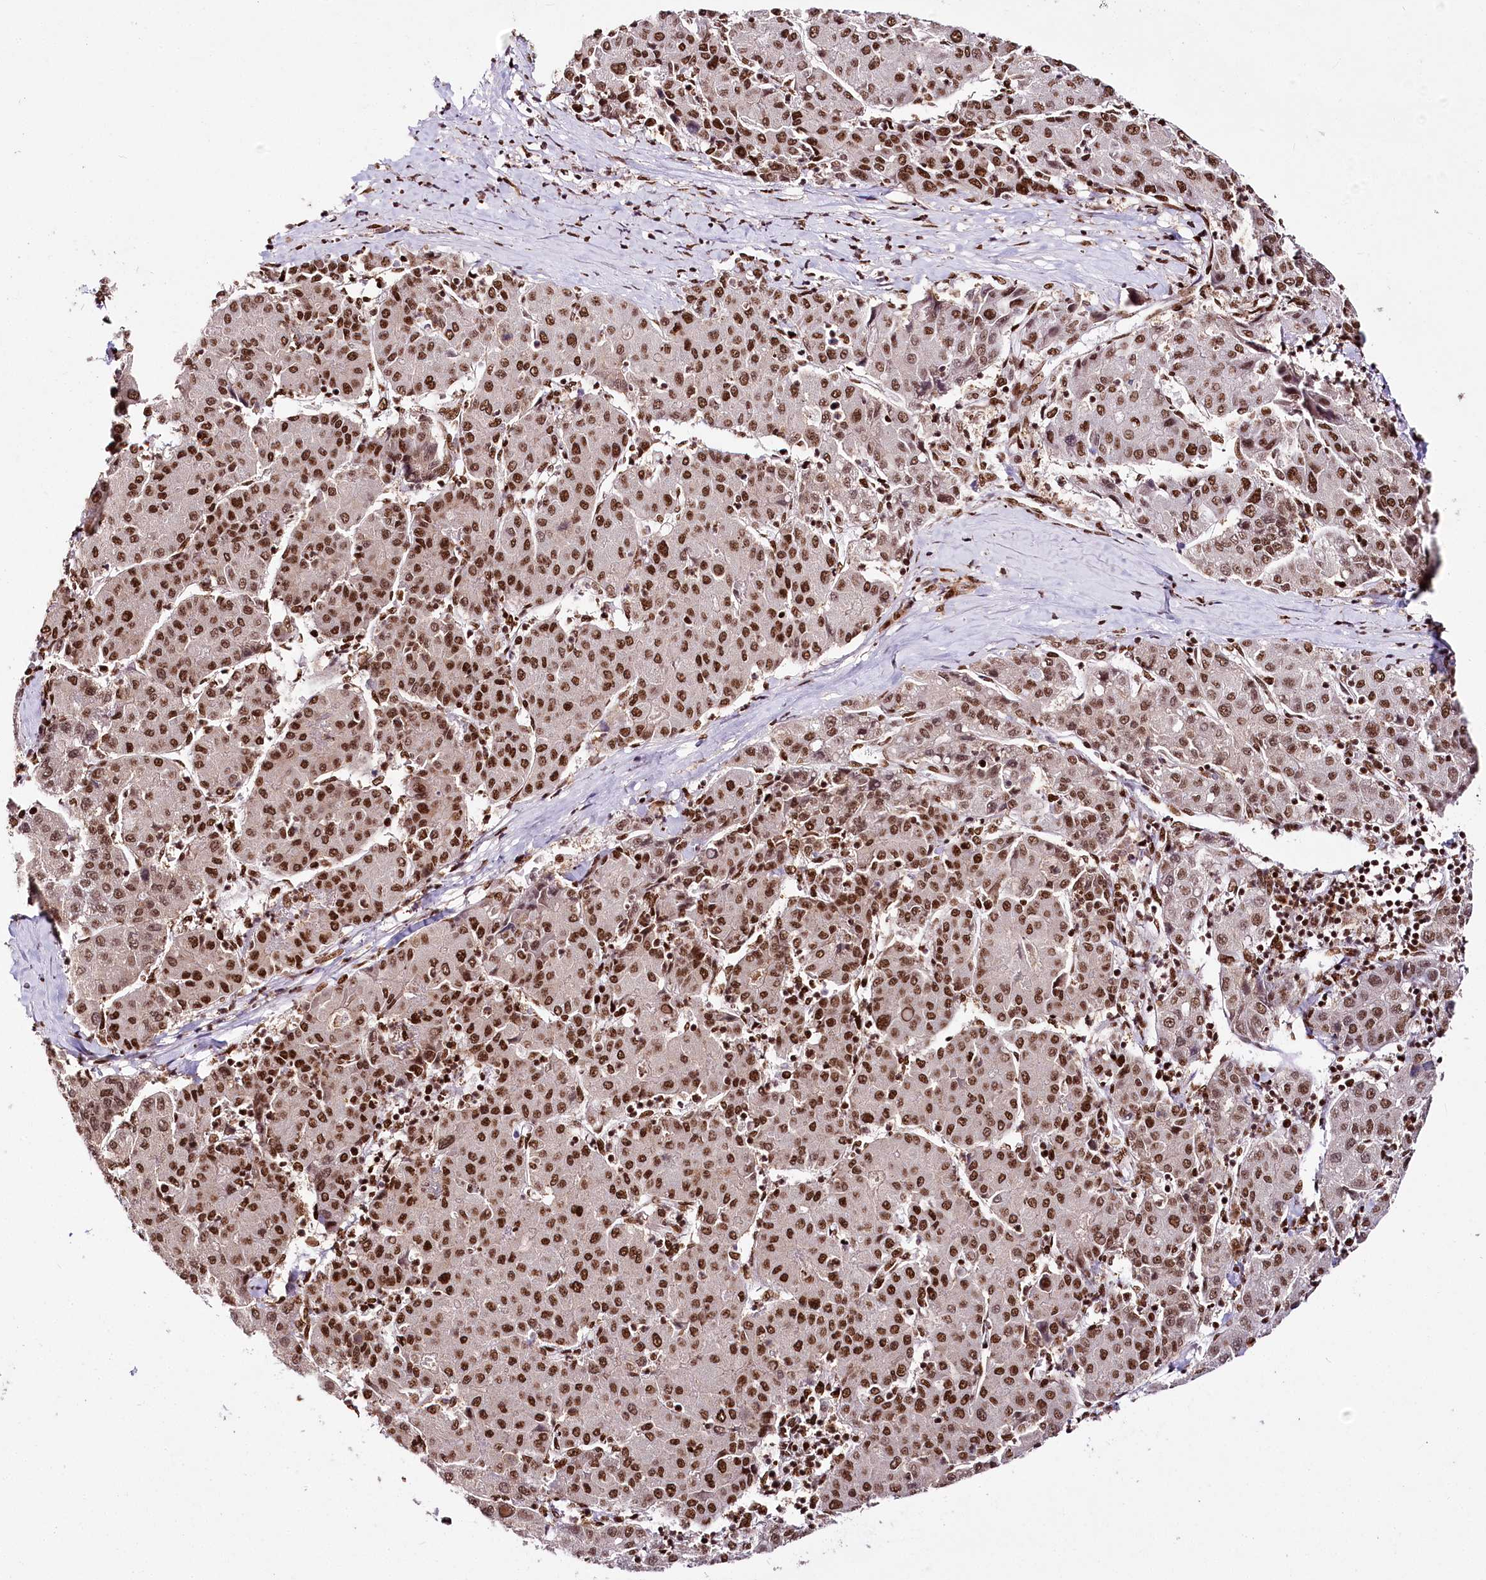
{"staining": {"intensity": "strong", "quantity": ">75%", "location": "nuclear"}, "tissue": "liver cancer", "cell_type": "Tumor cells", "image_type": "cancer", "snomed": [{"axis": "morphology", "description": "Carcinoma, Hepatocellular, NOS"}, {"axis": "topography", "description": "Liver"}], "caption": "Liver hepatocellular carcinoma stained with a protein marker displays strong staining in tumor cells.", "gene": "SMARCE1", "patient": {"sex": "male", "age": 65}}